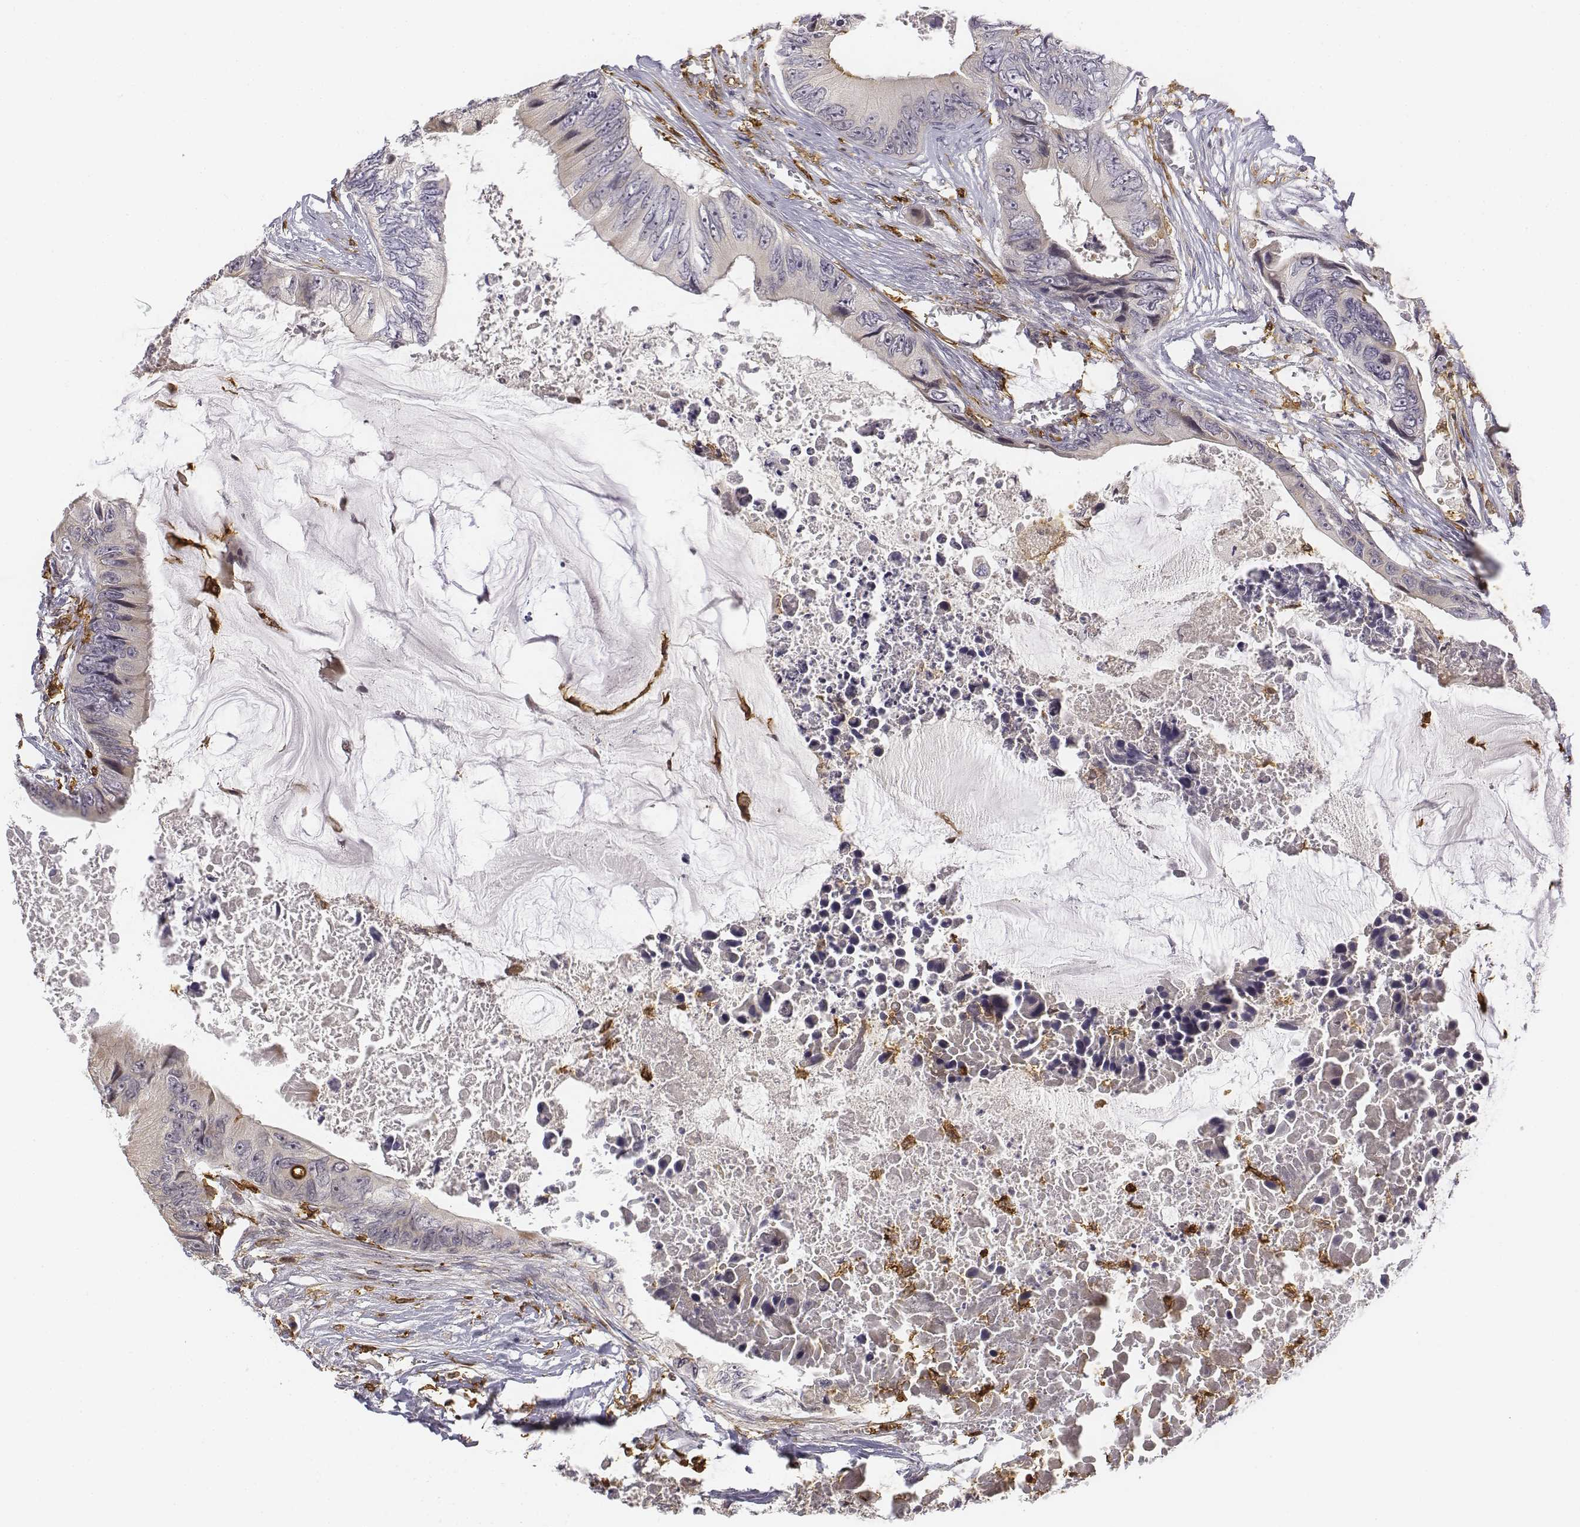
{"staining": {"intensity": "negative", "quantity": "none", "location": "none"}, "tissue": "colorectal cancer", "cell_type": "Tumor cells", "image_type": "cancer", "snomed": [{"axis": "morphology", "description": "Adenocarcinoma, NOS"}, {"axis": "topography", "description": "Rectum"}], "caption": "DAB immunohistochemical staining of colorectal cancer displays no significant positivity in tumor cells.", "gene": "CD14", "patient": {"sex": "male", "age": 63}}